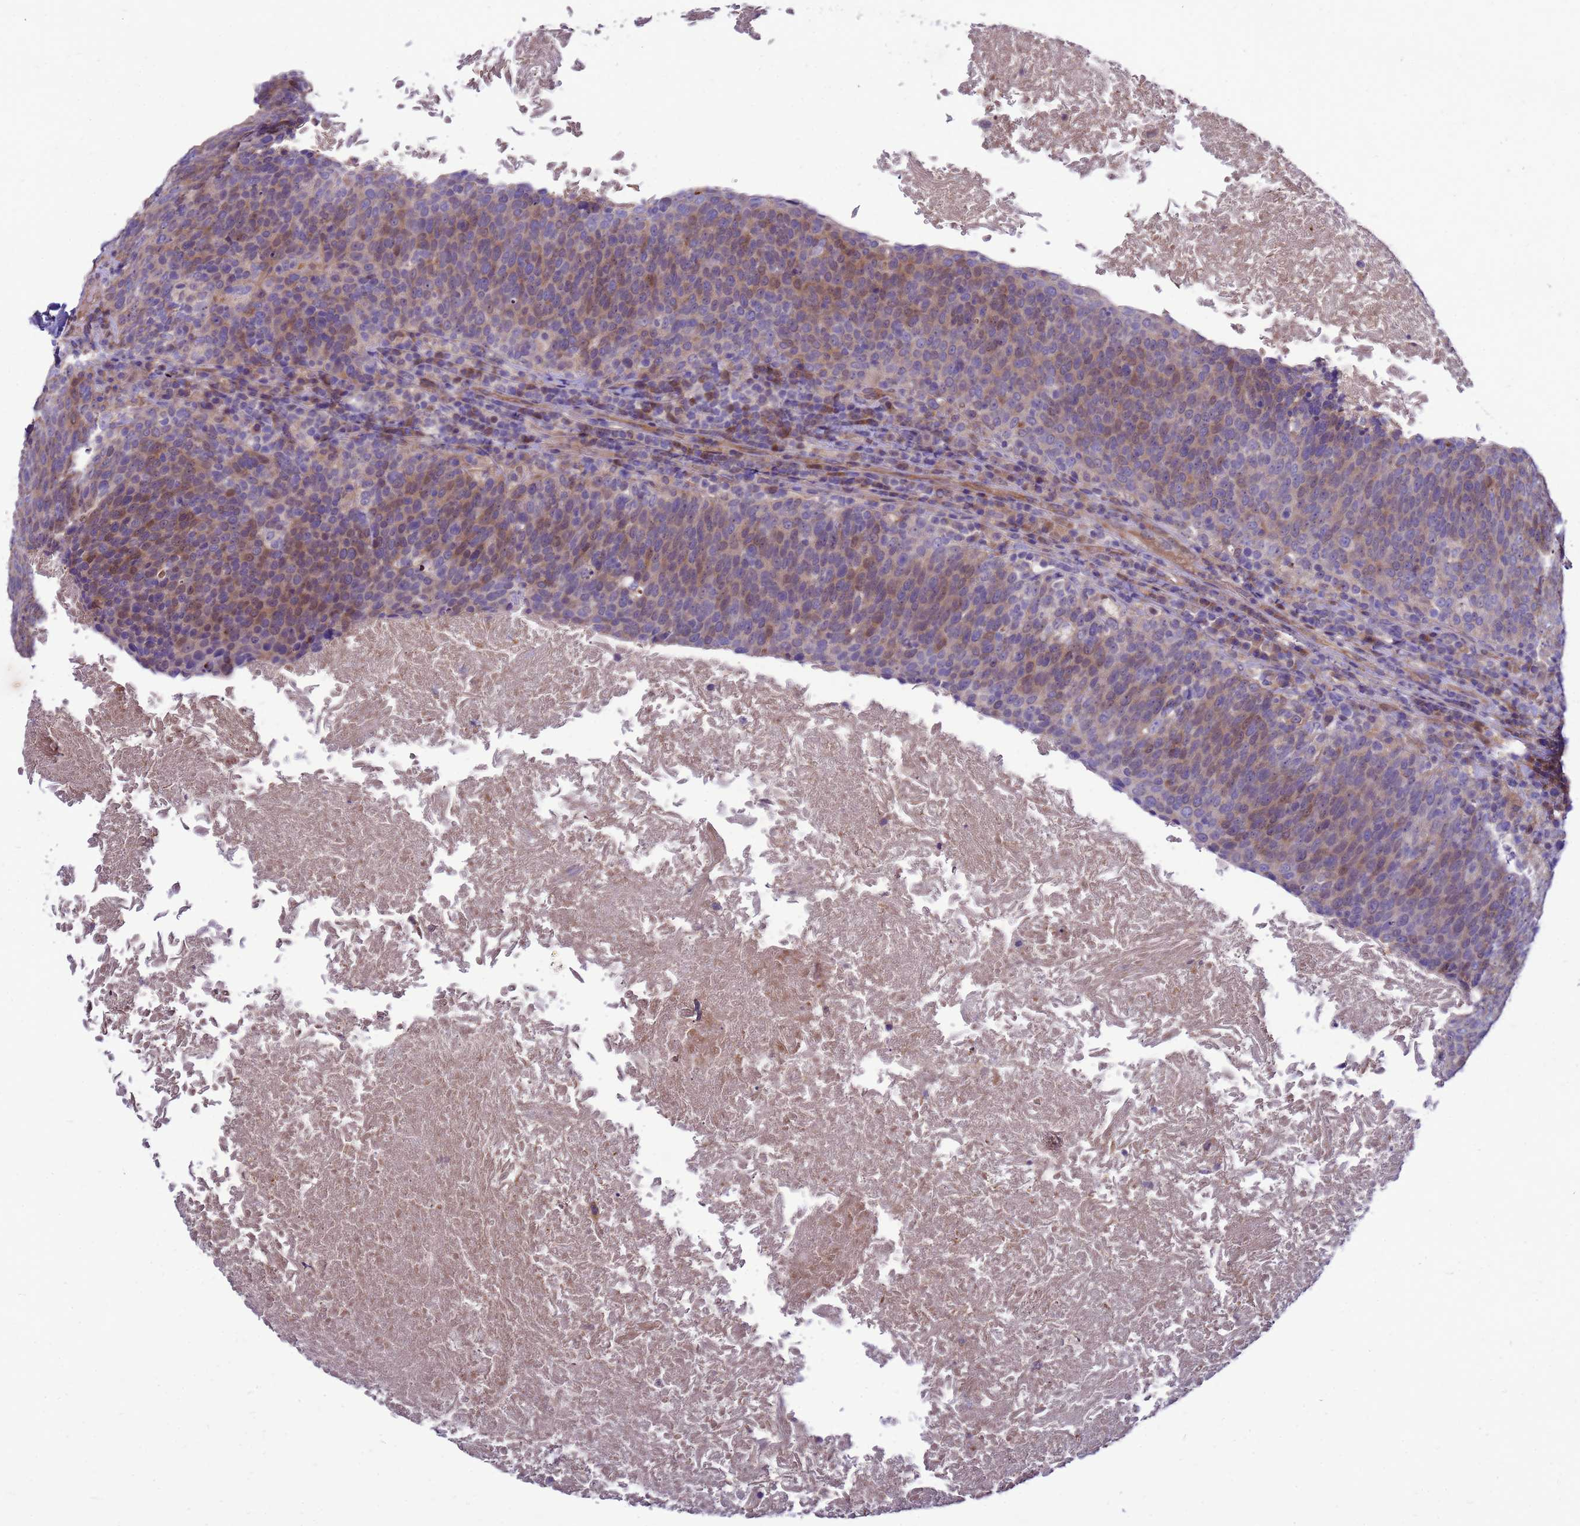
{"staining": {"intensity": "moderate", "quantity": "25%-75%", "location": "cytoplasmic/membranous,nuclear"}, "tissue": "head and neck cancer", "cell_type": "Tumor cells", "image_type": "cancer", "snomed": [{"axis": "morphology", "description": "Squamous cell carcinoma, NOS"}, {"axis": "morphology", "description": "Squamous cell carcinoma, metastatic, NOS"}, {"axis": "topography", "description": "Lymph node"}, {"axis": "topography", "description": "Head-Neck"}], "caption": "Moderate cytoplasmic/membranous and nuclear expression for a protein is seen in approximately 25%-75% of tumor cells of head and neck cancer (metastatic squamous cell carcinoma) using immunohistochemistry (IHC).", "gene": "EIF4EBP3", "patient": {"sex": "male", "age": 62}}